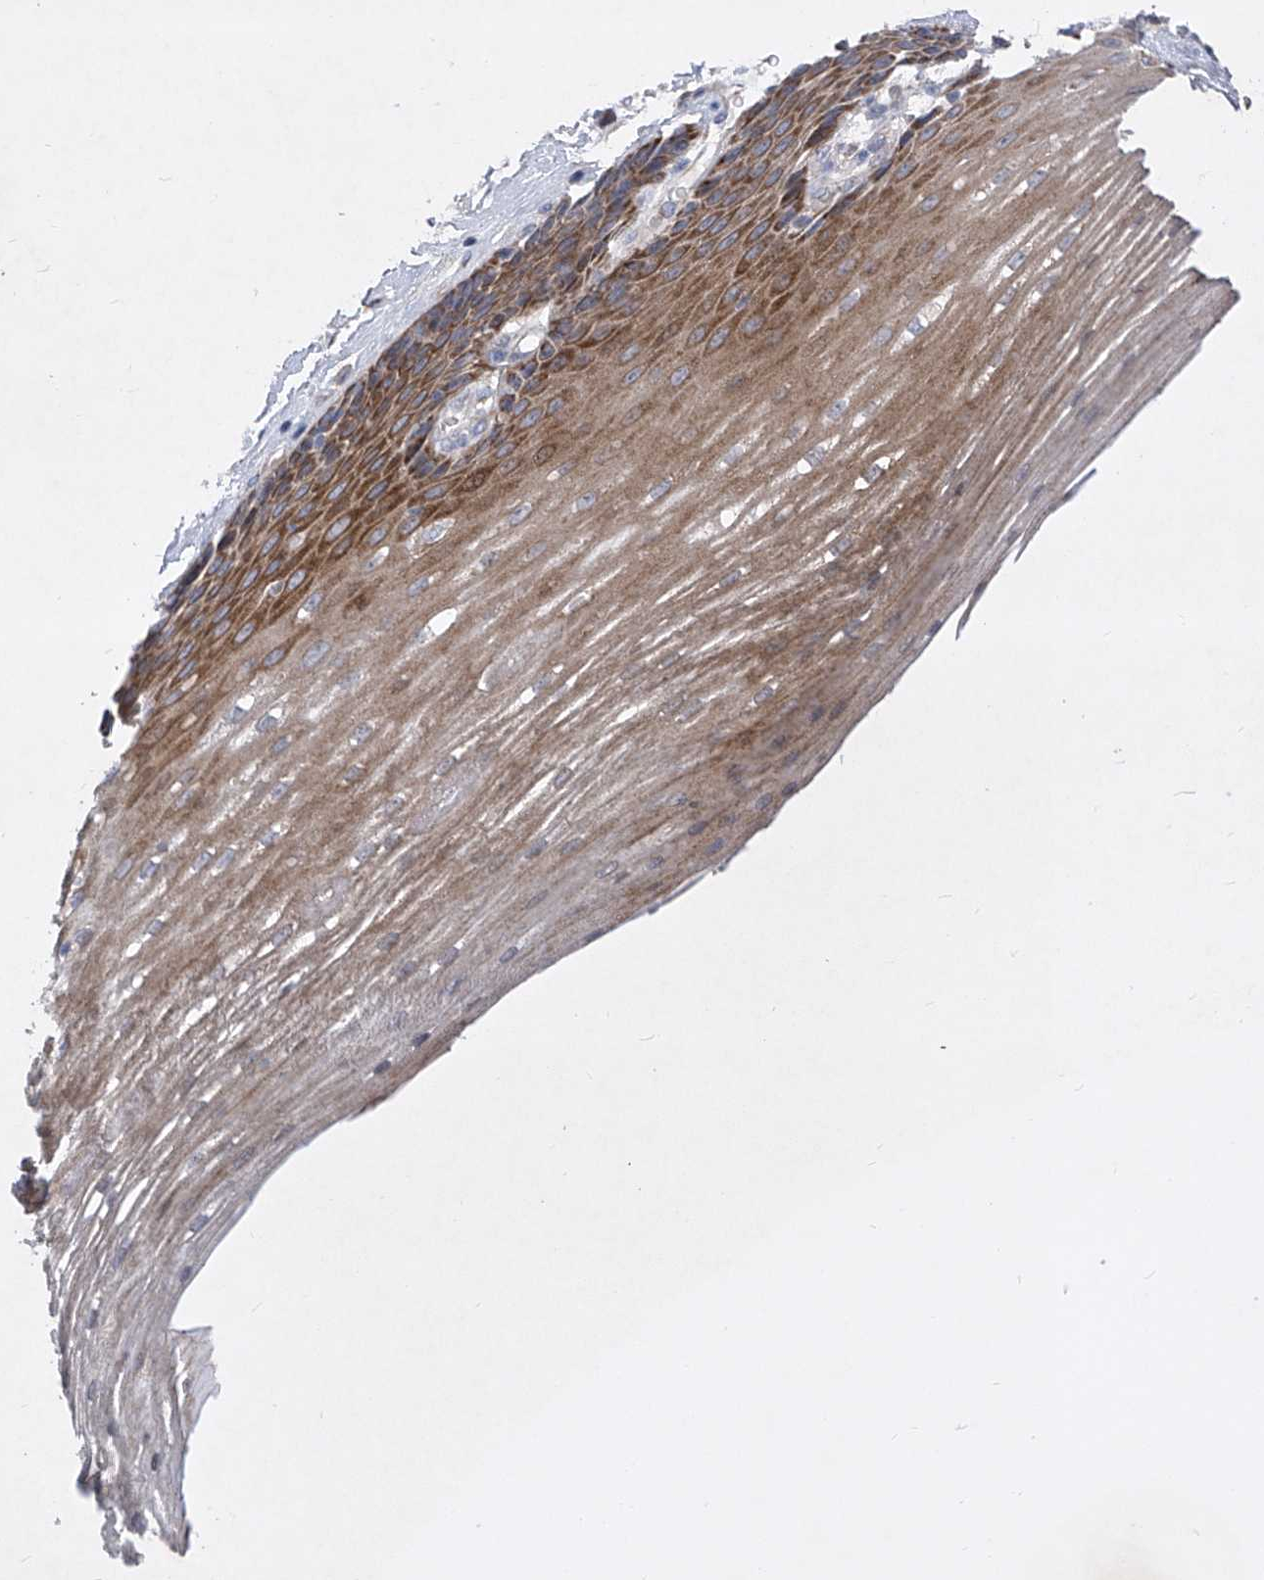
{"staining": {"intensity": "moderate", "quantity": ">75%", "location": "cytoplasmic/membranous"}, "tissue": "esophagus", "cell_type": "Squamous epithelial cells", "image_type": "normal", "snomed": [{"axis": "morphology", "description": "Normal tissue, NOS"}, {"axis": "topography", "description": "Esophagus"}], "caption": "This image reveals IHC staining of unremarkable esophagus, with medium moderate cytoplasmic/membranous staining in approximately >75% of squamous epithelial cells.", "gene": "COQ3", "patient": {"sex": "male", "age": 62}}